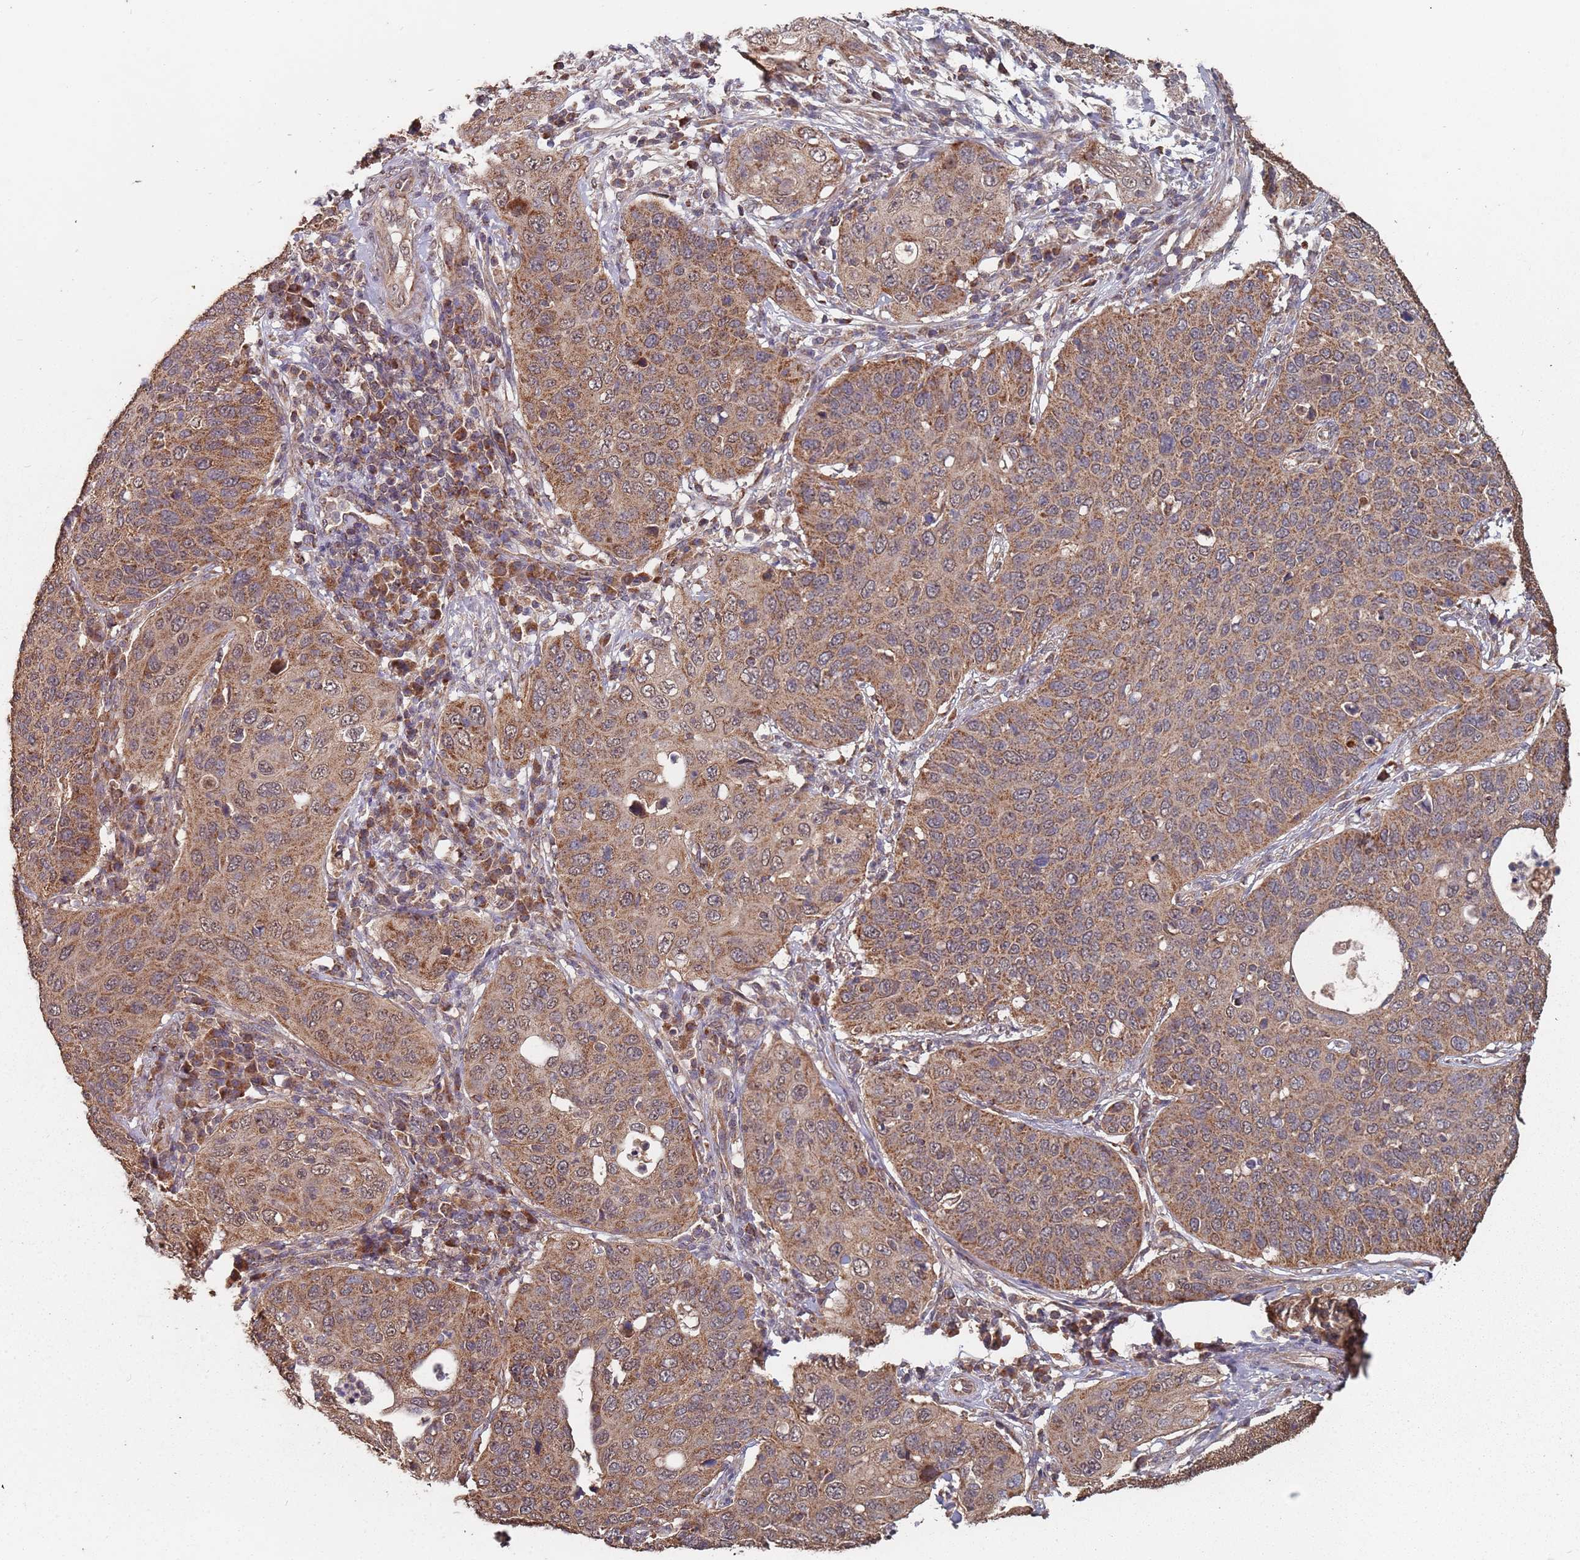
{"staining": {"intensity": "moderate", "quantity": ">75%", "location": "cytoplasmic/membranous"}, "tissue": "cervical cancer", "cell_type": "Tumor cells", "image_type": "cancer", "snomed": [{"axis": "morphology", "description": "Squamous cell carcinoma, NOS"}, {"axis": "topography", "description": "Cervix"}], "caption": "Squamous cell carcinoma (cervical) was stained to show a protein in brown. There is medium levels of moderate cytoplasmic/membranous staining in approximately >75% of tumor cells. (DAB = brown stain, brightfield microscopy at high magnification).", "gene": "PRORP", "patient": {"sex": "female", "age": 36}}